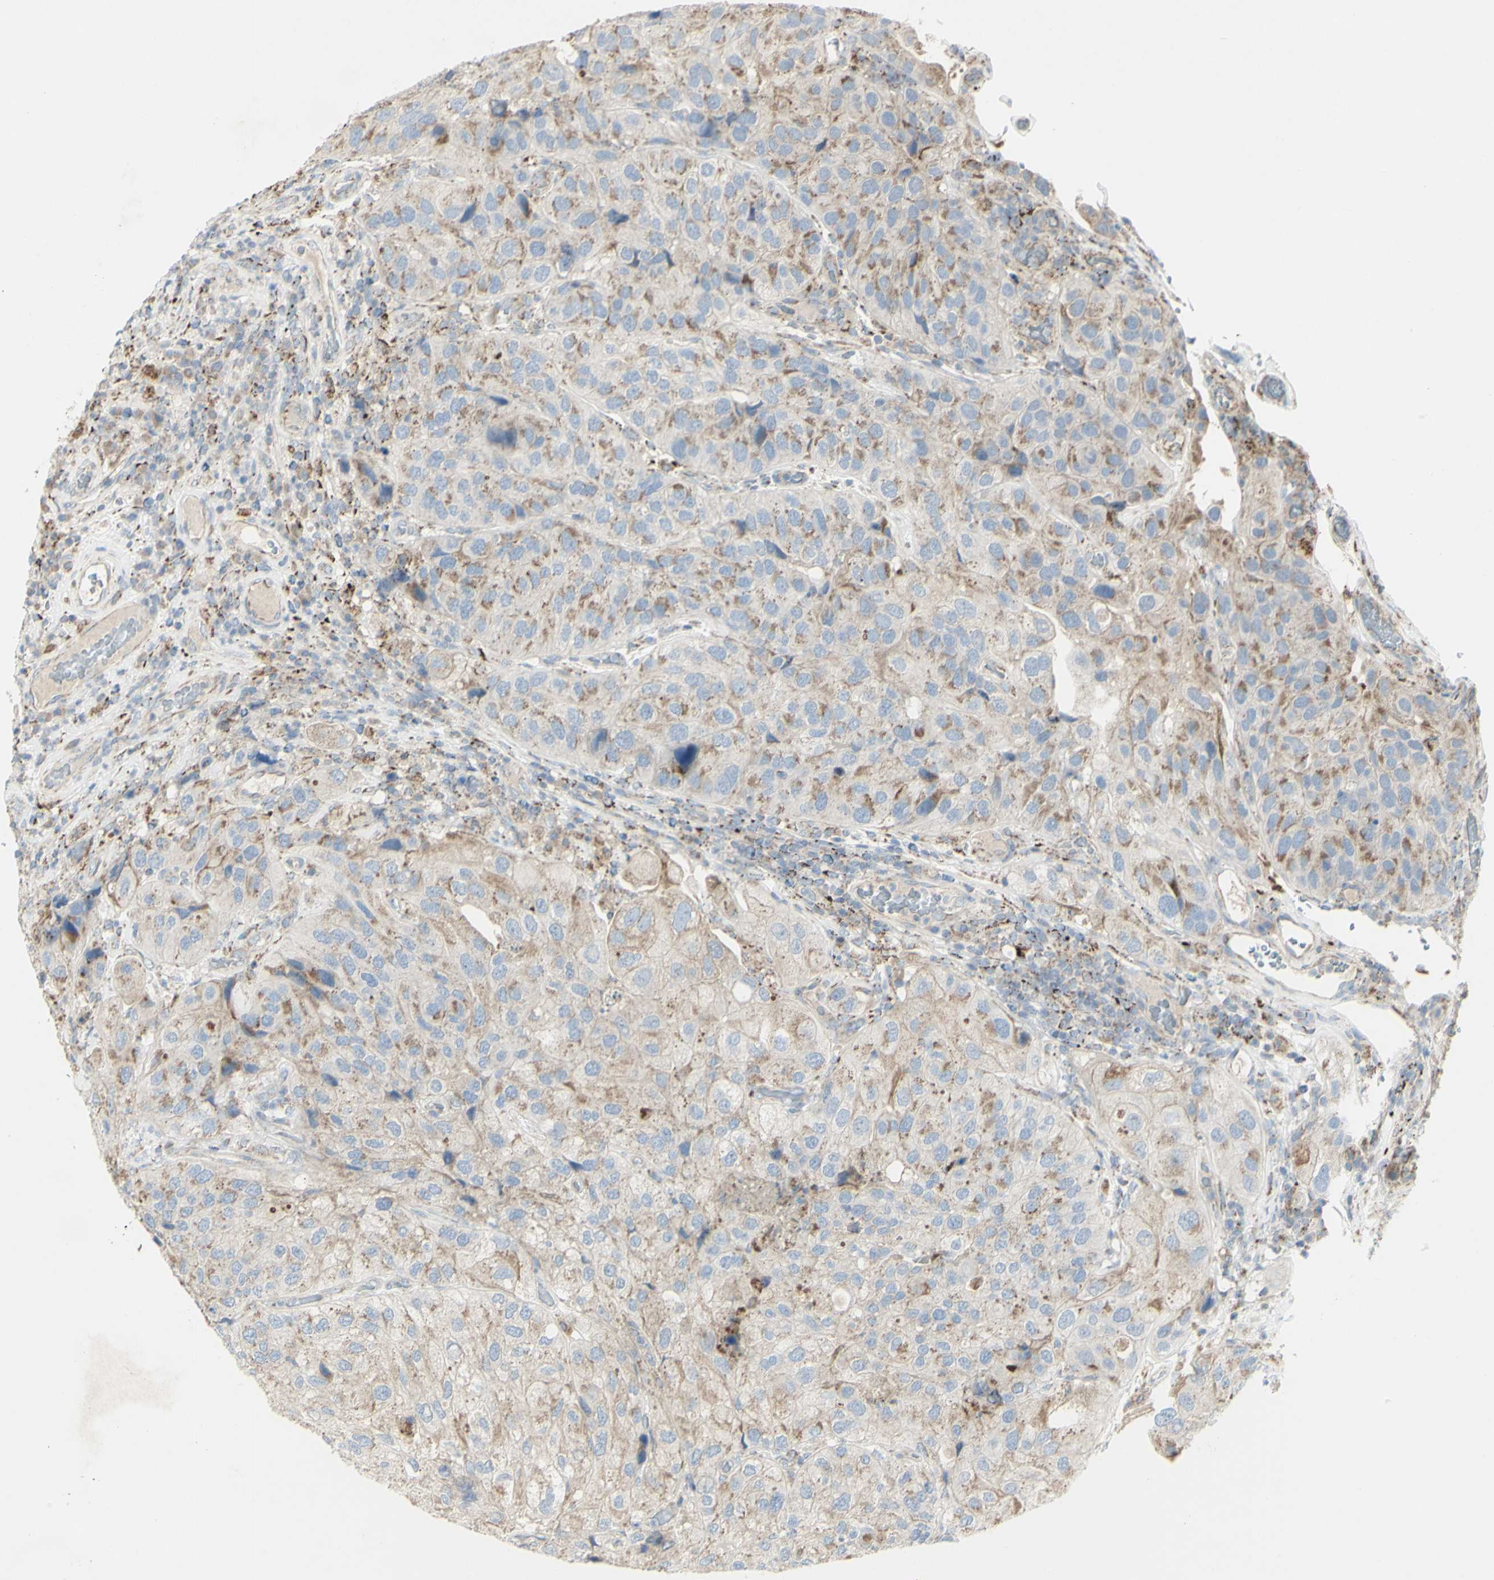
{"staining": {"intensity": "weak", "quantity": "<25%", "location": "cytoplasmic/membranous"}, "tissue": "urothelial cancer", "cell_type": "Tumor cells", "image_type": "cancer", "snomed": [{"axis": "morphology", "description": "Urothelial carcinoma, High grade"}, {"axis": "topography", "description": "Urinary bladder"}], "caption": "Human high-grade urothelial carcinoma stained for a protein using immunohistochemistry (IHC) shows no expression in tumor cells.", "gene": "CNTNAP1", "patient": {"sex": "female", "age": 64}}